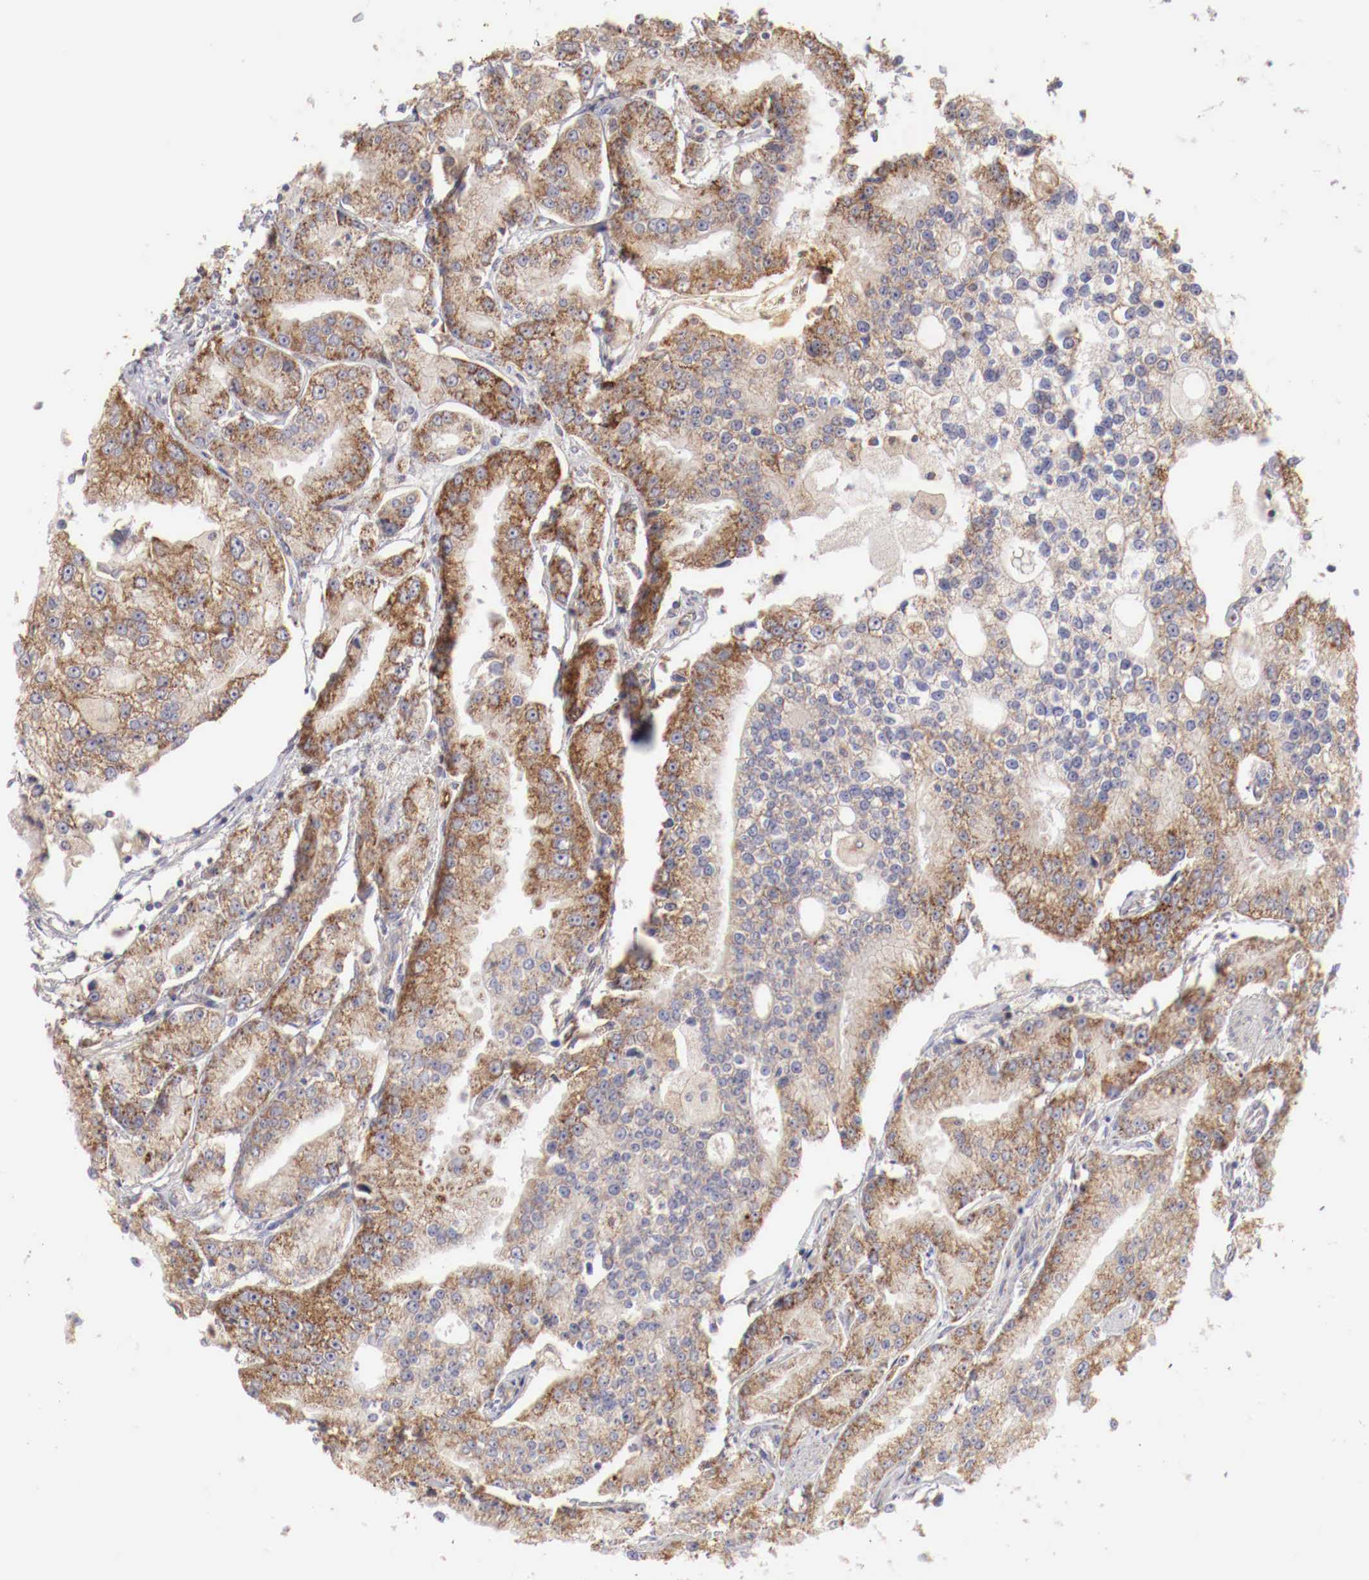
{"staining": {"intensity": "strong", "quantity": ">75%", "location": "cytoplasmic/membranous"}, "tissue": "prostate cancer", "cell_type": "Tumor cells", "image_type": "cancer", "snomed": [{"axis": "morphology", "description": "Adenocarcinoma, Medium grade"}, {"axis": "topography", "description": "Prostate"}], "caption": "Prostate cancer tissue shows strong cytoplasmic/membranous positivity in about >75% of tumor cells, visualized by immunohistochemistry.", "gene": "XPNPEP3", "patient": {"sex": "male", "age": 72}}